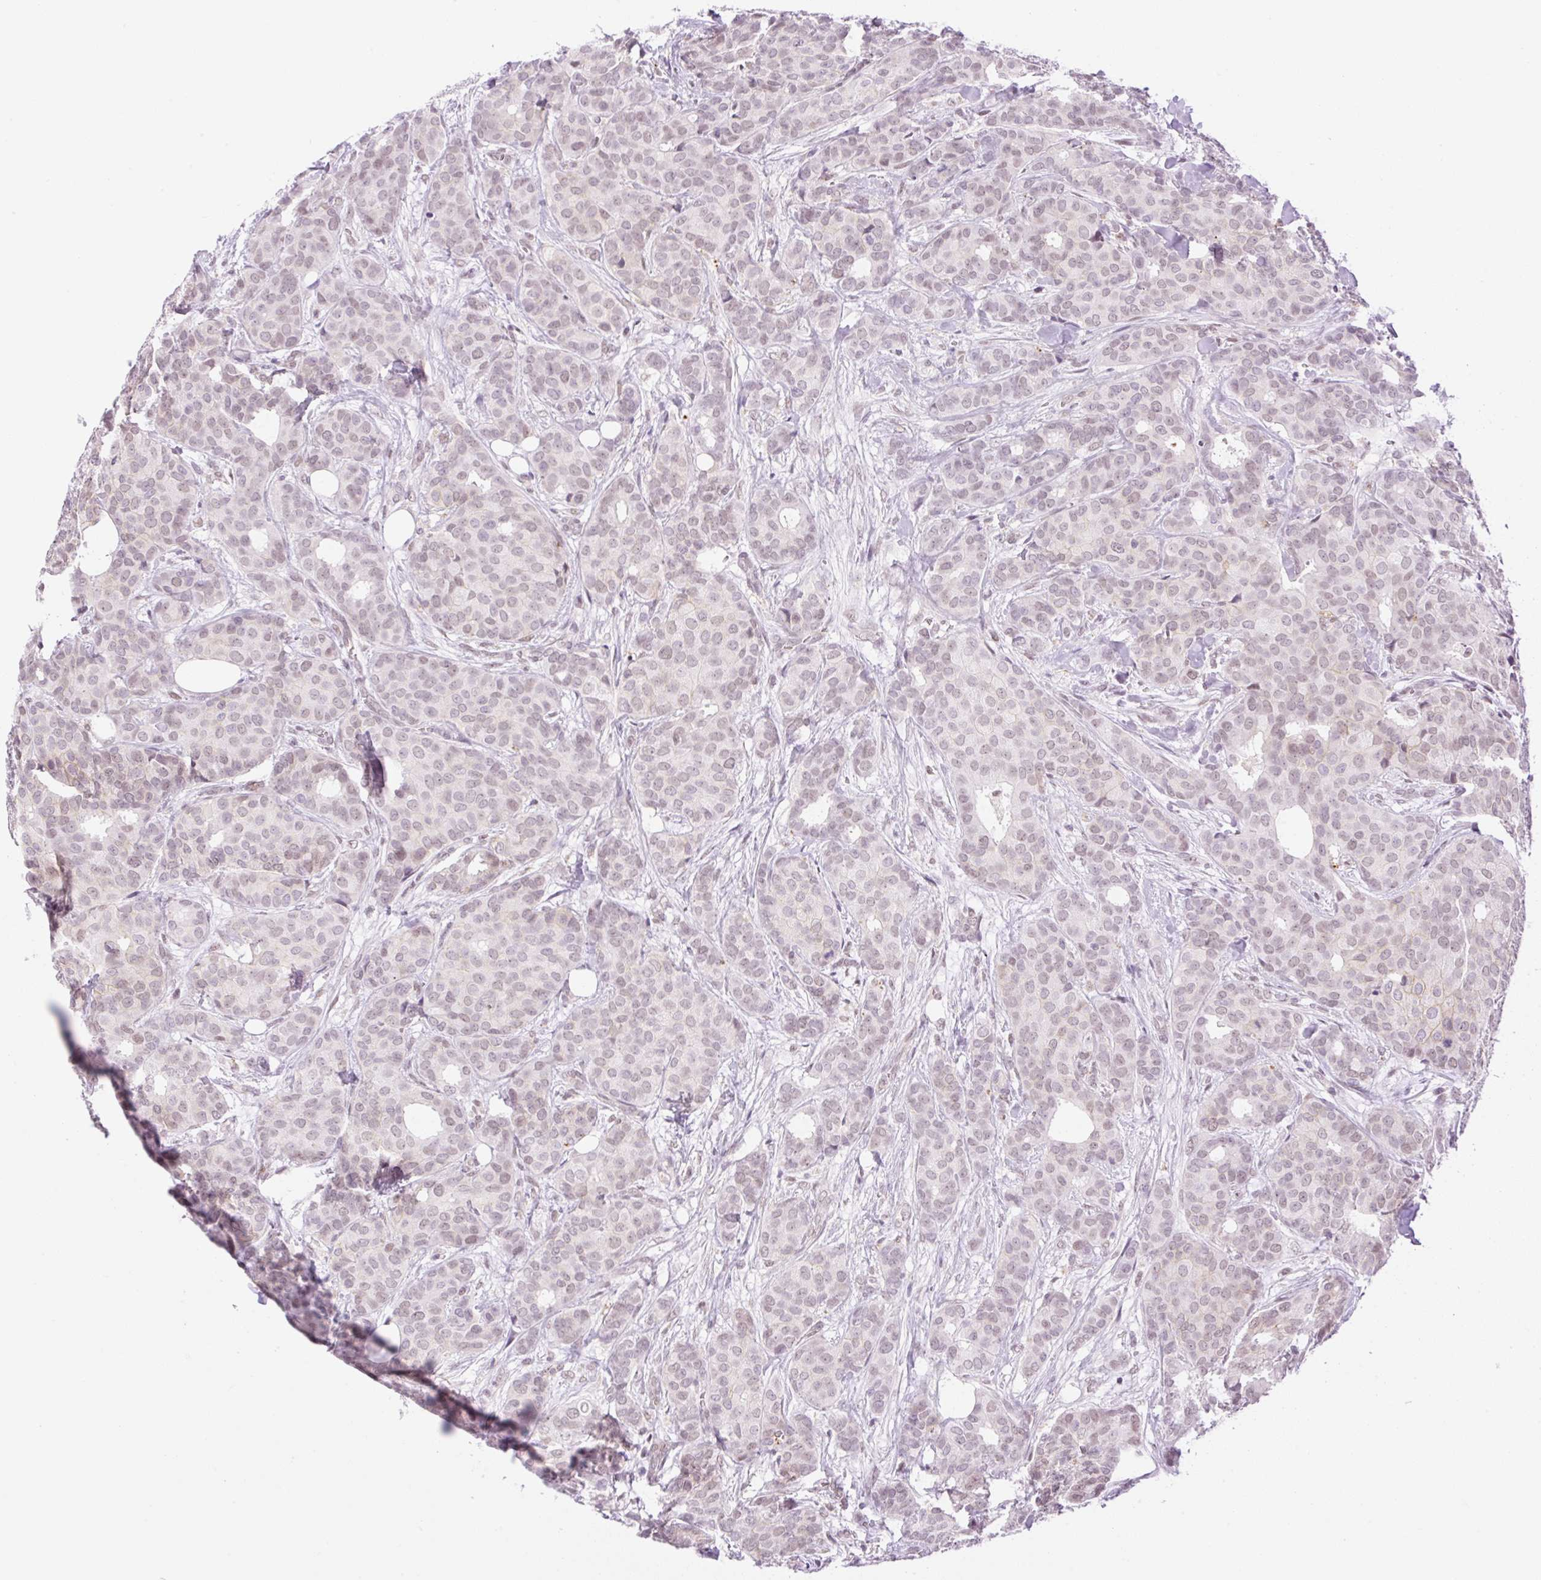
{"staining": {"intensity": "weak", "quantity": ">75%", "location": "nuclear"}, "tissue": "breast cancer", "cell_type": "Tumor cells", "image_type": "cancer", "snomed": [{"axis": "morphology", "description": "Duct carcinoma"}, {"axis": "topography", "description": "Breast"}], "caption": "A low amount of weak nuclear staining is seen in about >75% of tumor cells in breast cancer tissue.", "gene": "PALM3", "patient": {"sex": "female", "age": 70}}